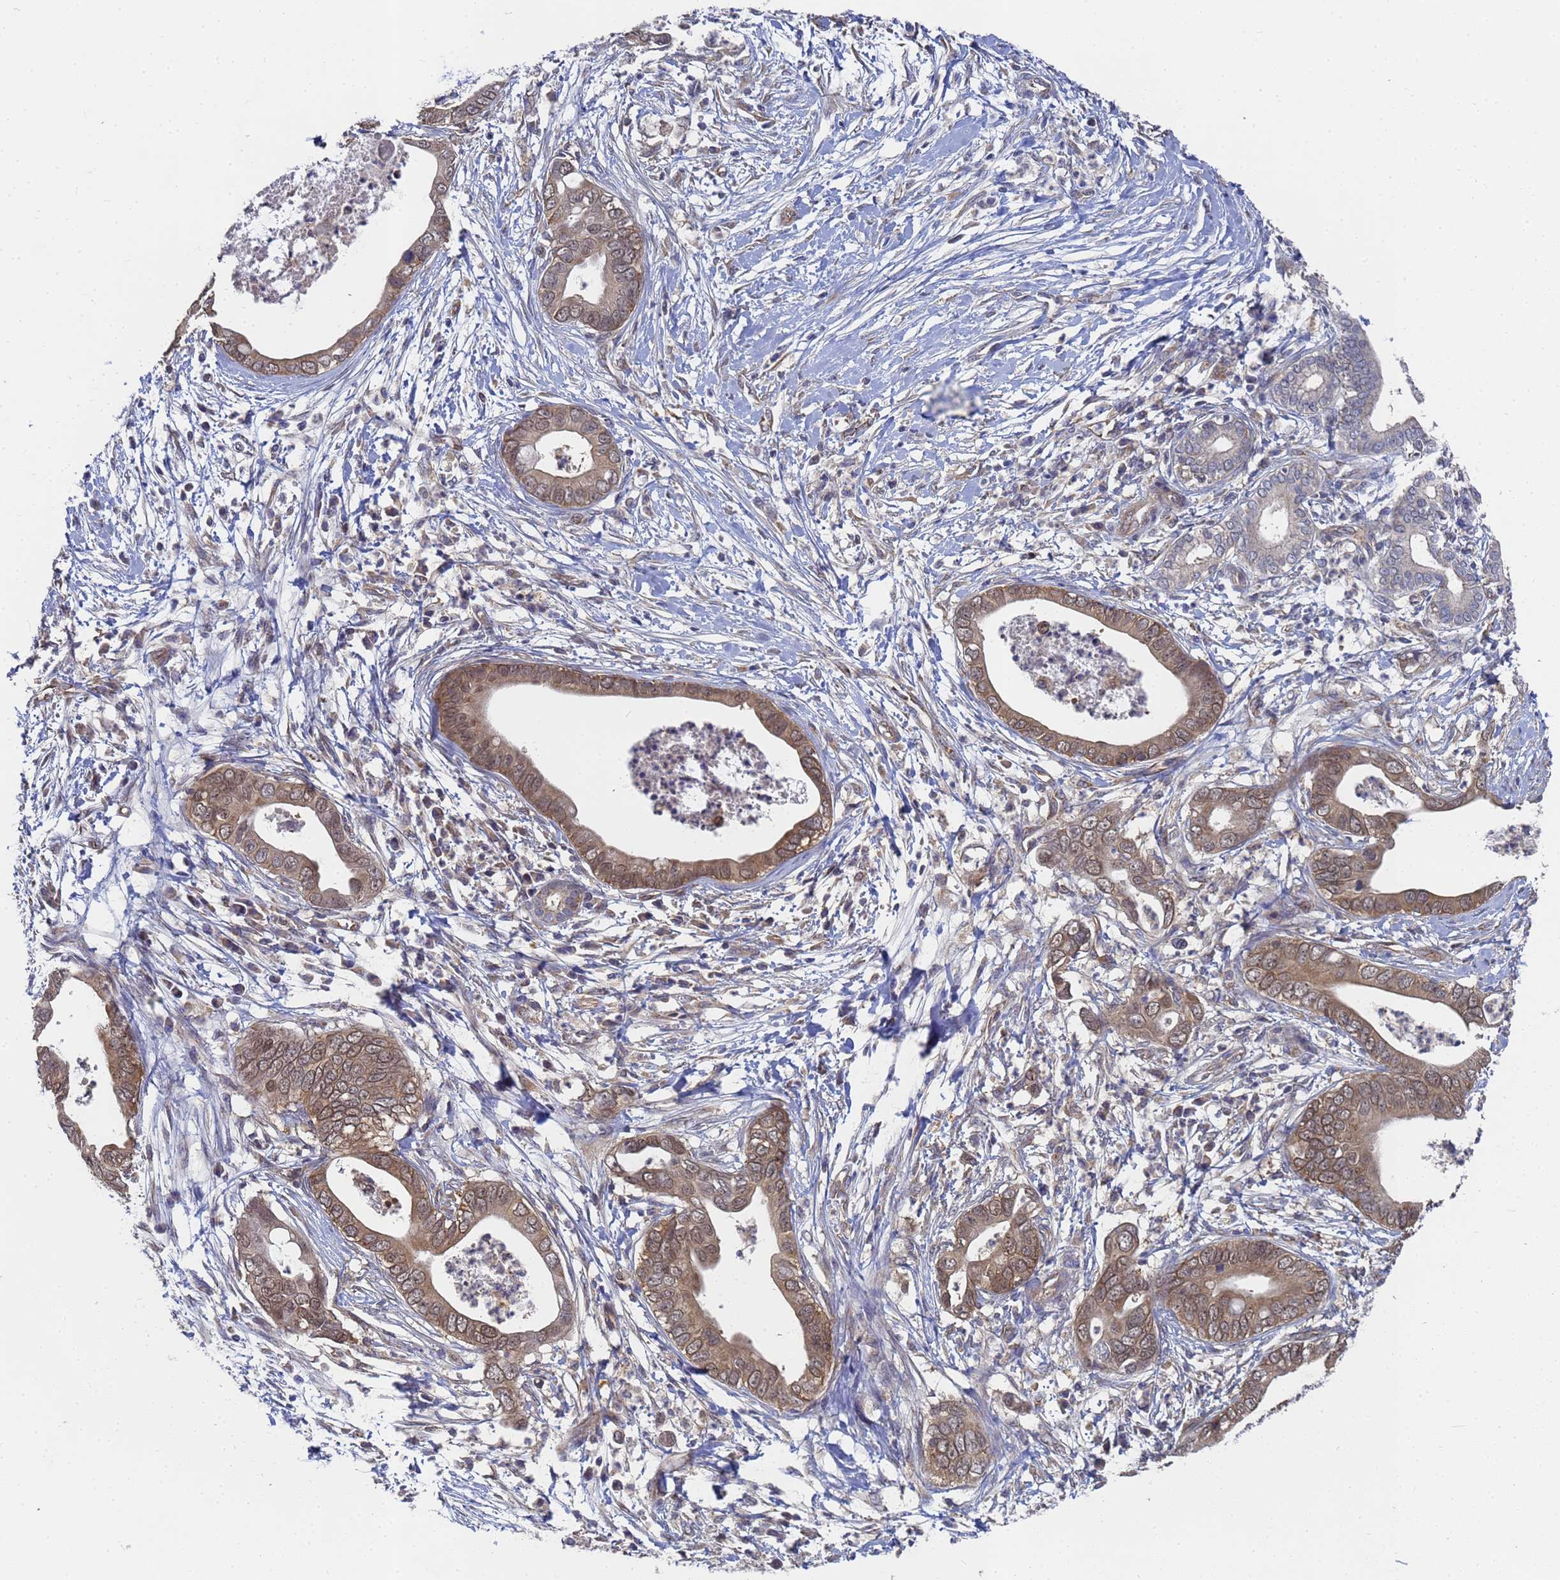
{"staining": {"intensity": "moderate", "quantity": ">75%", "location": "cytoplasmic/membranous,nuclear"}, "tissue": "pancreatic cancer", "cell_type": "Tumor cells", "image_type": "cancer", "snomed": [{"axis": "morphology", "description": "Adenocarcinoma, NOS"}, {"axis": "topography", "description": "Pancreas"}], "caption": "Adenocarcinoma (pancreatic) stained for a protein (brown) shows moderate cytoplasmic/membranous and nuclear positive positivity in approximately >75% of tumor cells.", "gene": "ALS2CL", "patient": {"sex": "male", "age": 75}}